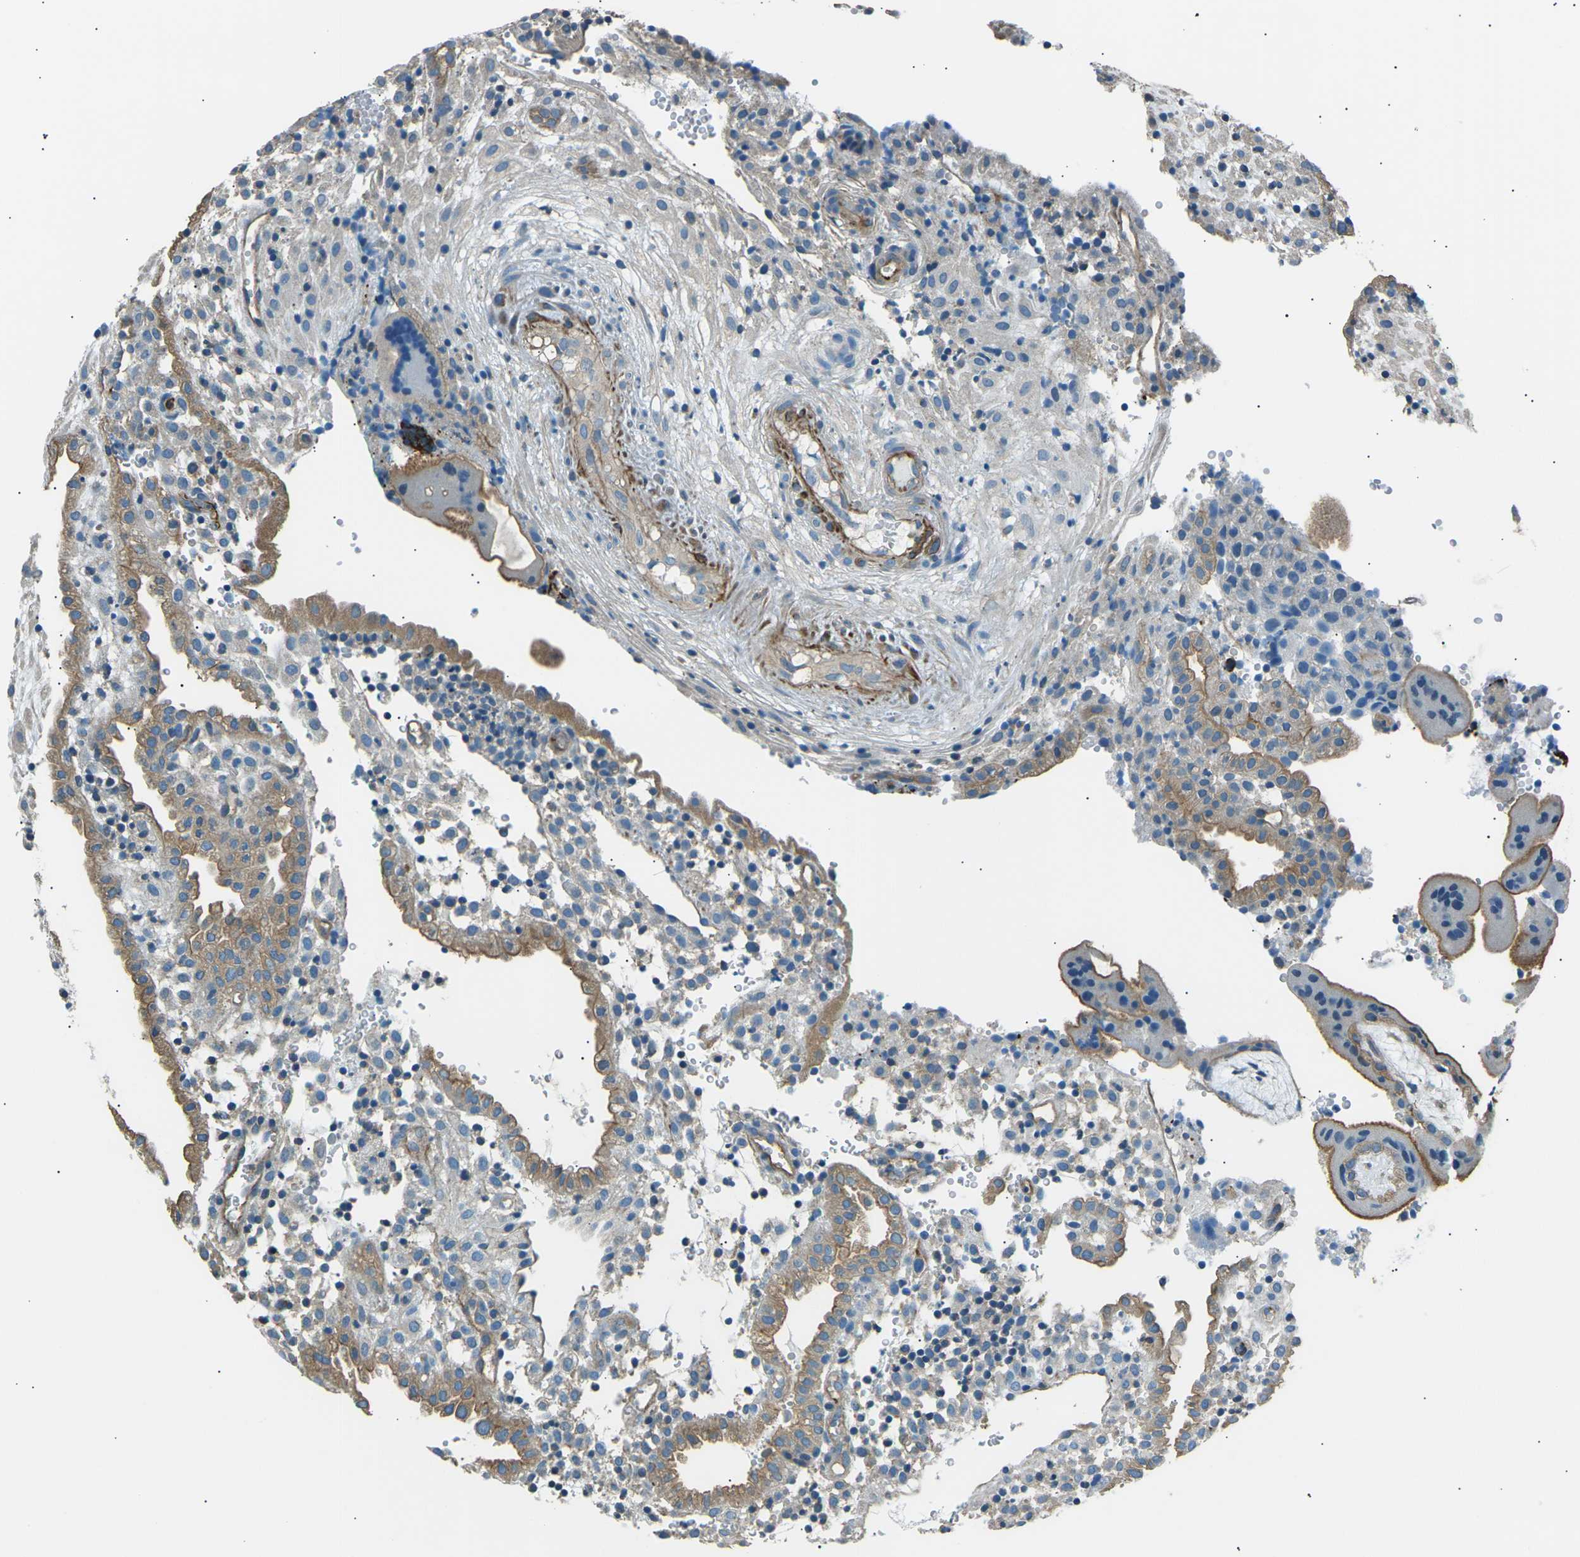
{"staining": {"intensity": "weak", "quantity": ">75%", "location": "cytoplasmic/membranous"}, "tissue": "placenta", "cell_type": "Decidual cells", "image_type": "normal", "snomed": [{"axis": "morphology", "description": "Normal tissue, NOS"}, {"axis": "topography", "description": "Placenta"}], "caption": "IHC of normal human placenta shows low levels of weak cytoplasmic/membranous positivity in about >75% of decidual cells. (DAB IHC with brightfield microscopy, high magnification).", "gene": "SLK", "patient": {"sex": "female", "age": 18}}